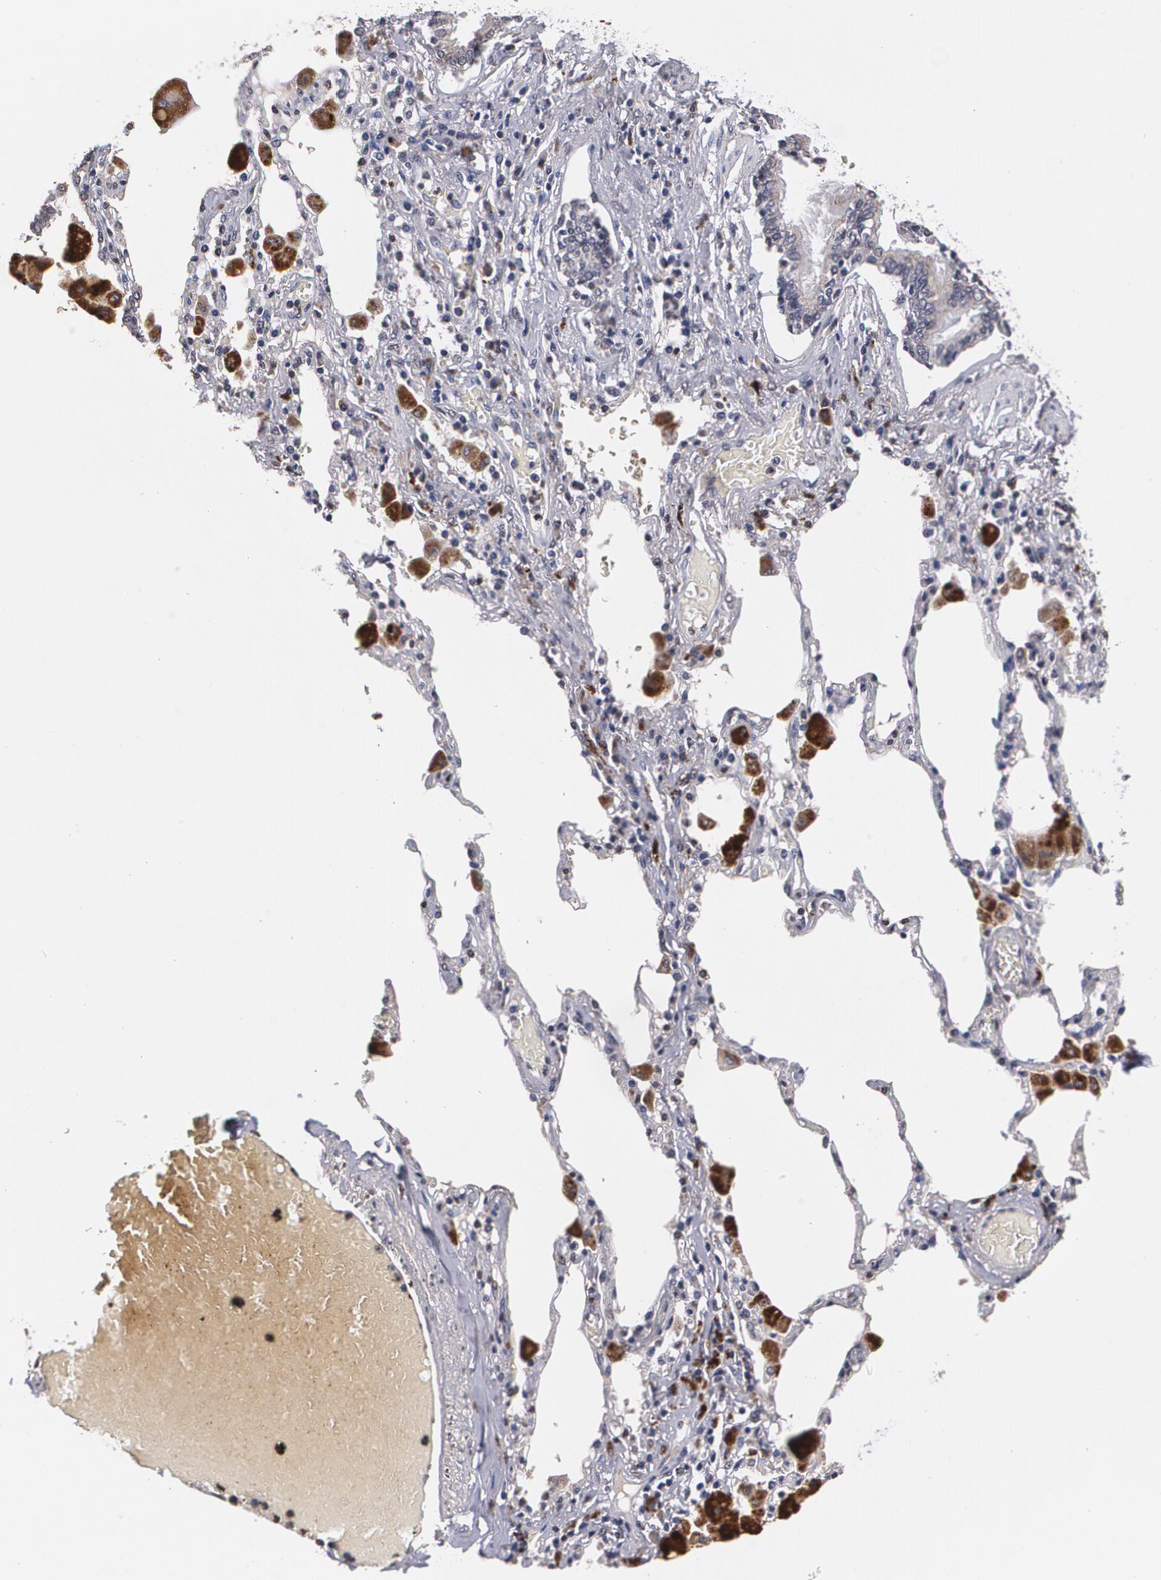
{"staining": {"intensity": "moderate", "quantity": ">75%", "location": "cytoplasmic/membranous,nuclear"}, "tissue": "bronchus", "cell_type": "Respiratory epithelial cells", "image_type": "normal", "snomed": [{"axis": "morphology", "description": "Normal tissue, NOS"}, {"axis": "morphology", "description": "Squamous cell carcinoma, NOS"}, {"axis": "topography", "description": "Bronchus"}, {"axis": "topography", "description": "Lung"}], "caption": "A histopathology image of bronchus stained for a protein displays moderate cytoplasmic/membranous,nuclear brown staining in respiratory epithelial cells.", "gene": "MVP", "patient": {"sex": "female", "age": 47}}